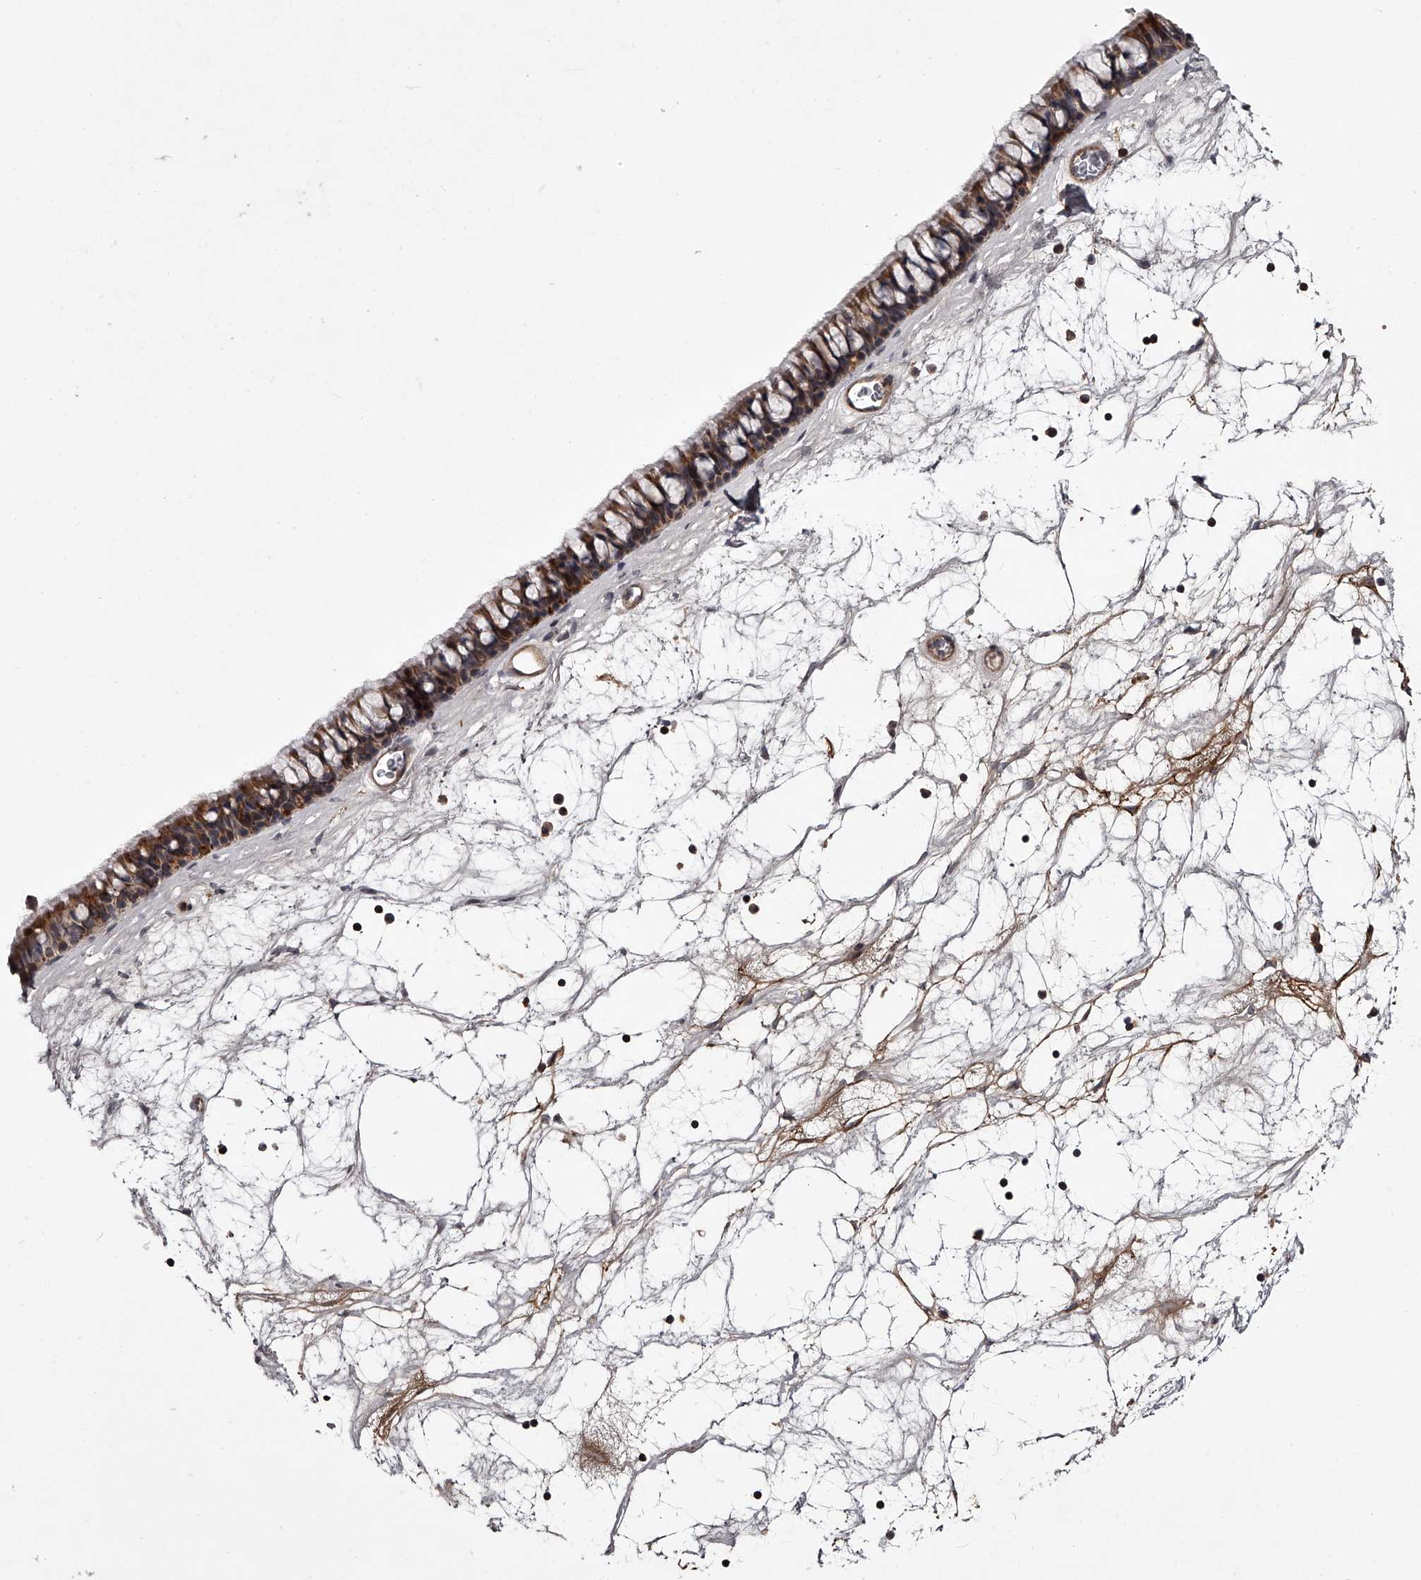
{"staining": {"intensity": "strong", "quantity": "25%-75%", "location": "cytoplasmic/membranous"}, "tissue": "nasopharynx", "cell_type": "Respiratory epithelial cells", "image_type": "normal", "snomed": [{"axis": "morphology", "description": "Normal tissue, NOS"}, {"axis": "topography", "description": "Nasopharynx"}], "caption": "High-magnification brightfield microscopy of benign nasopharynx stained with DAB (brown) and counterstained with hematoxylin (blue). respiratory epithelial cells exhibit strong cytoplasmic/membranous expression is identified in about25%-75% of cells.", "gene": "RRP36", "patient": {"sex": "male", "age": 64}}